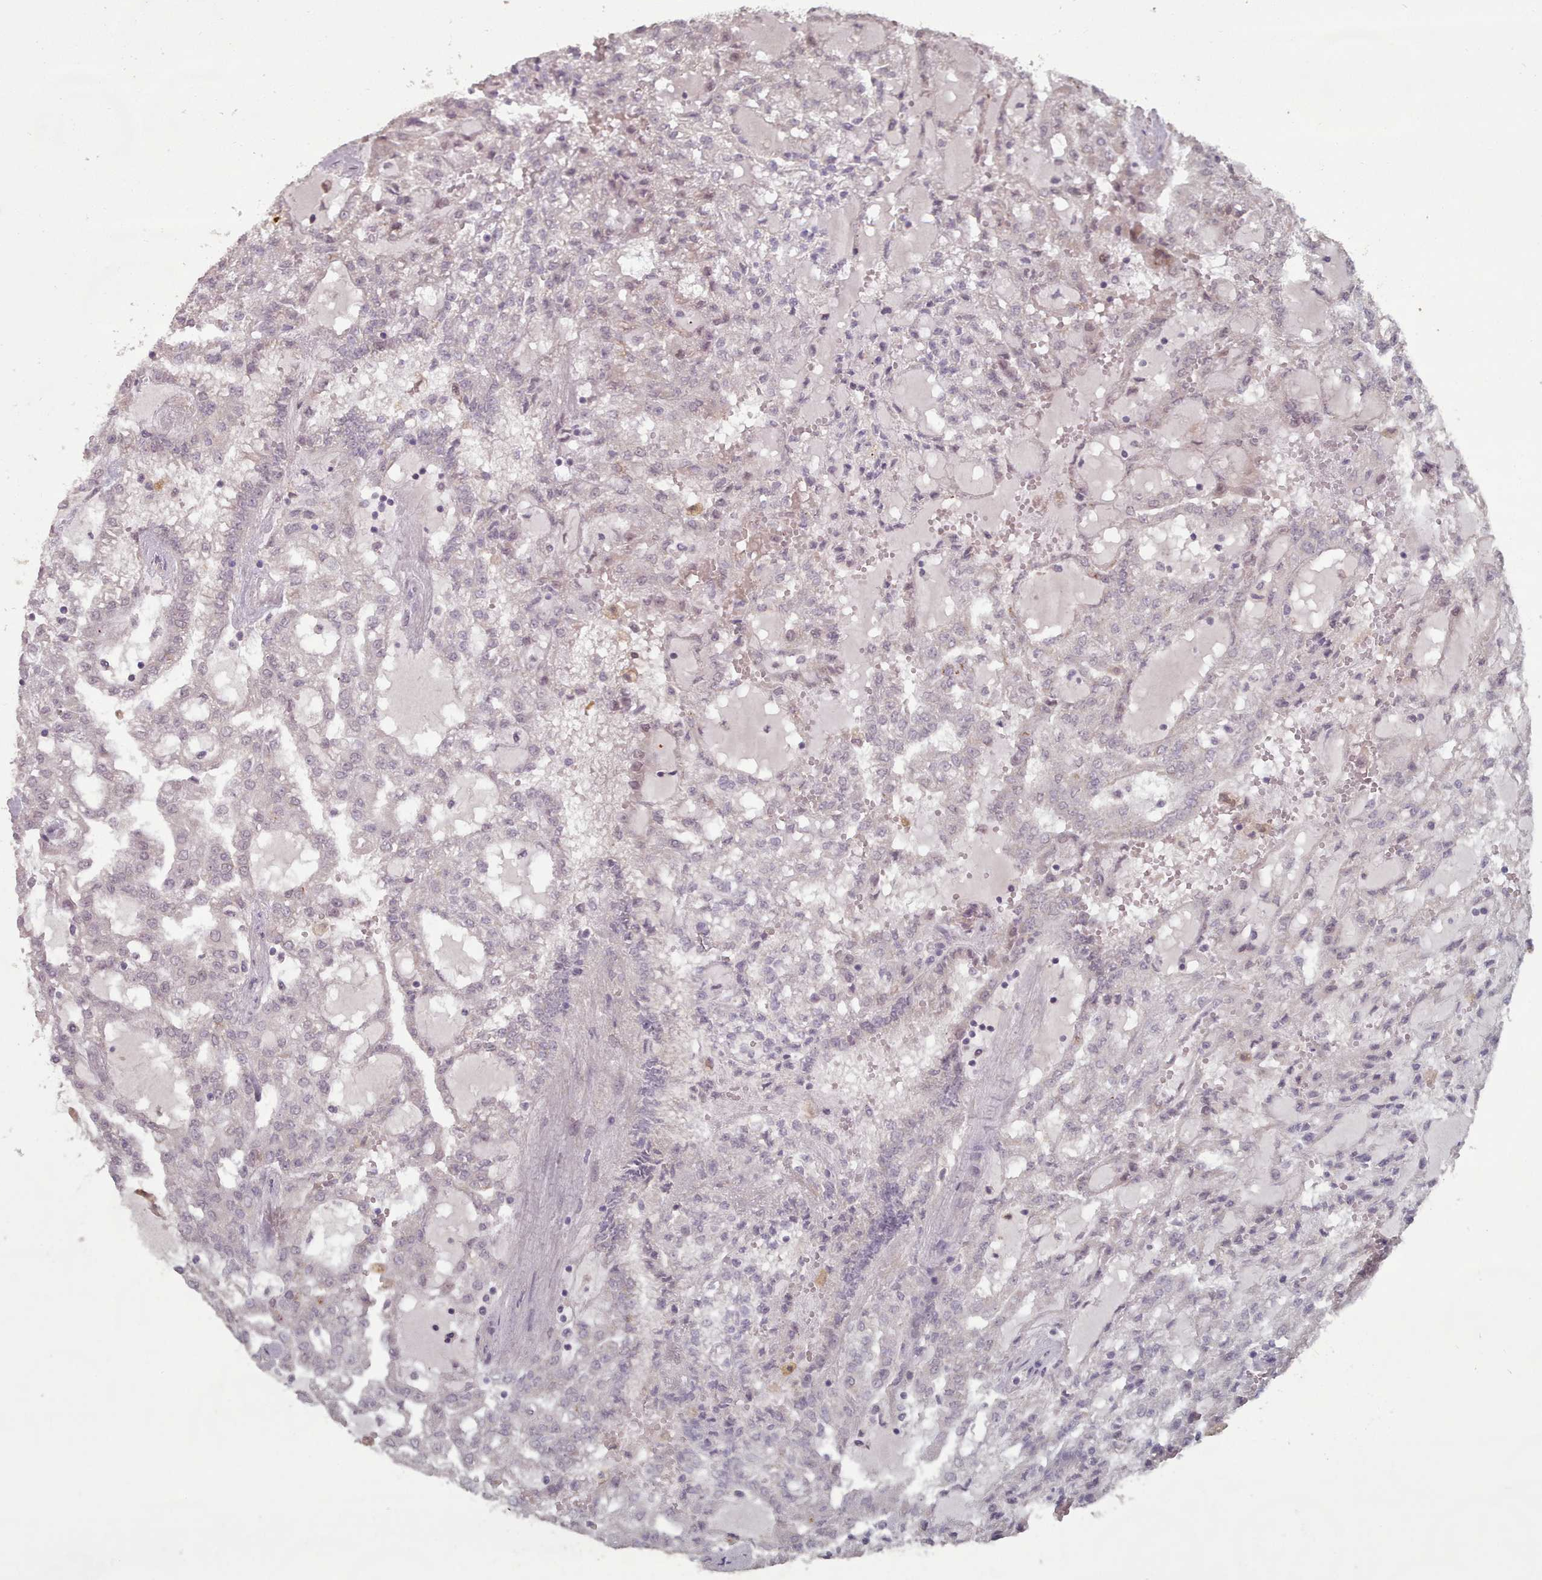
{"staining": {"intensity": "weak", "quantity": "<25%", "location": "nuclear"}, "tissue": "renal cancer", "cell_type": "Tumor cells", "image_type": "cancer", "snomed": [{"axis": "morphology", "description": "Adenocarcinoma, NOS"}, {"axis": "topography", "description": "Kidney"}], "caption": "IHC histopathology image of renal cancer (adenocarcinoma) stained for a protein (brown), which demonstrates no positivity in tumor cells. (Stains: DAB (3,3'-diaminobenzidine) IHC with hematoxylin counter stain, Microscopy: brightfield microscopy at high magnification).", "gene": "ERCC6L", "patient": {"sex": "male", "age": 63}}